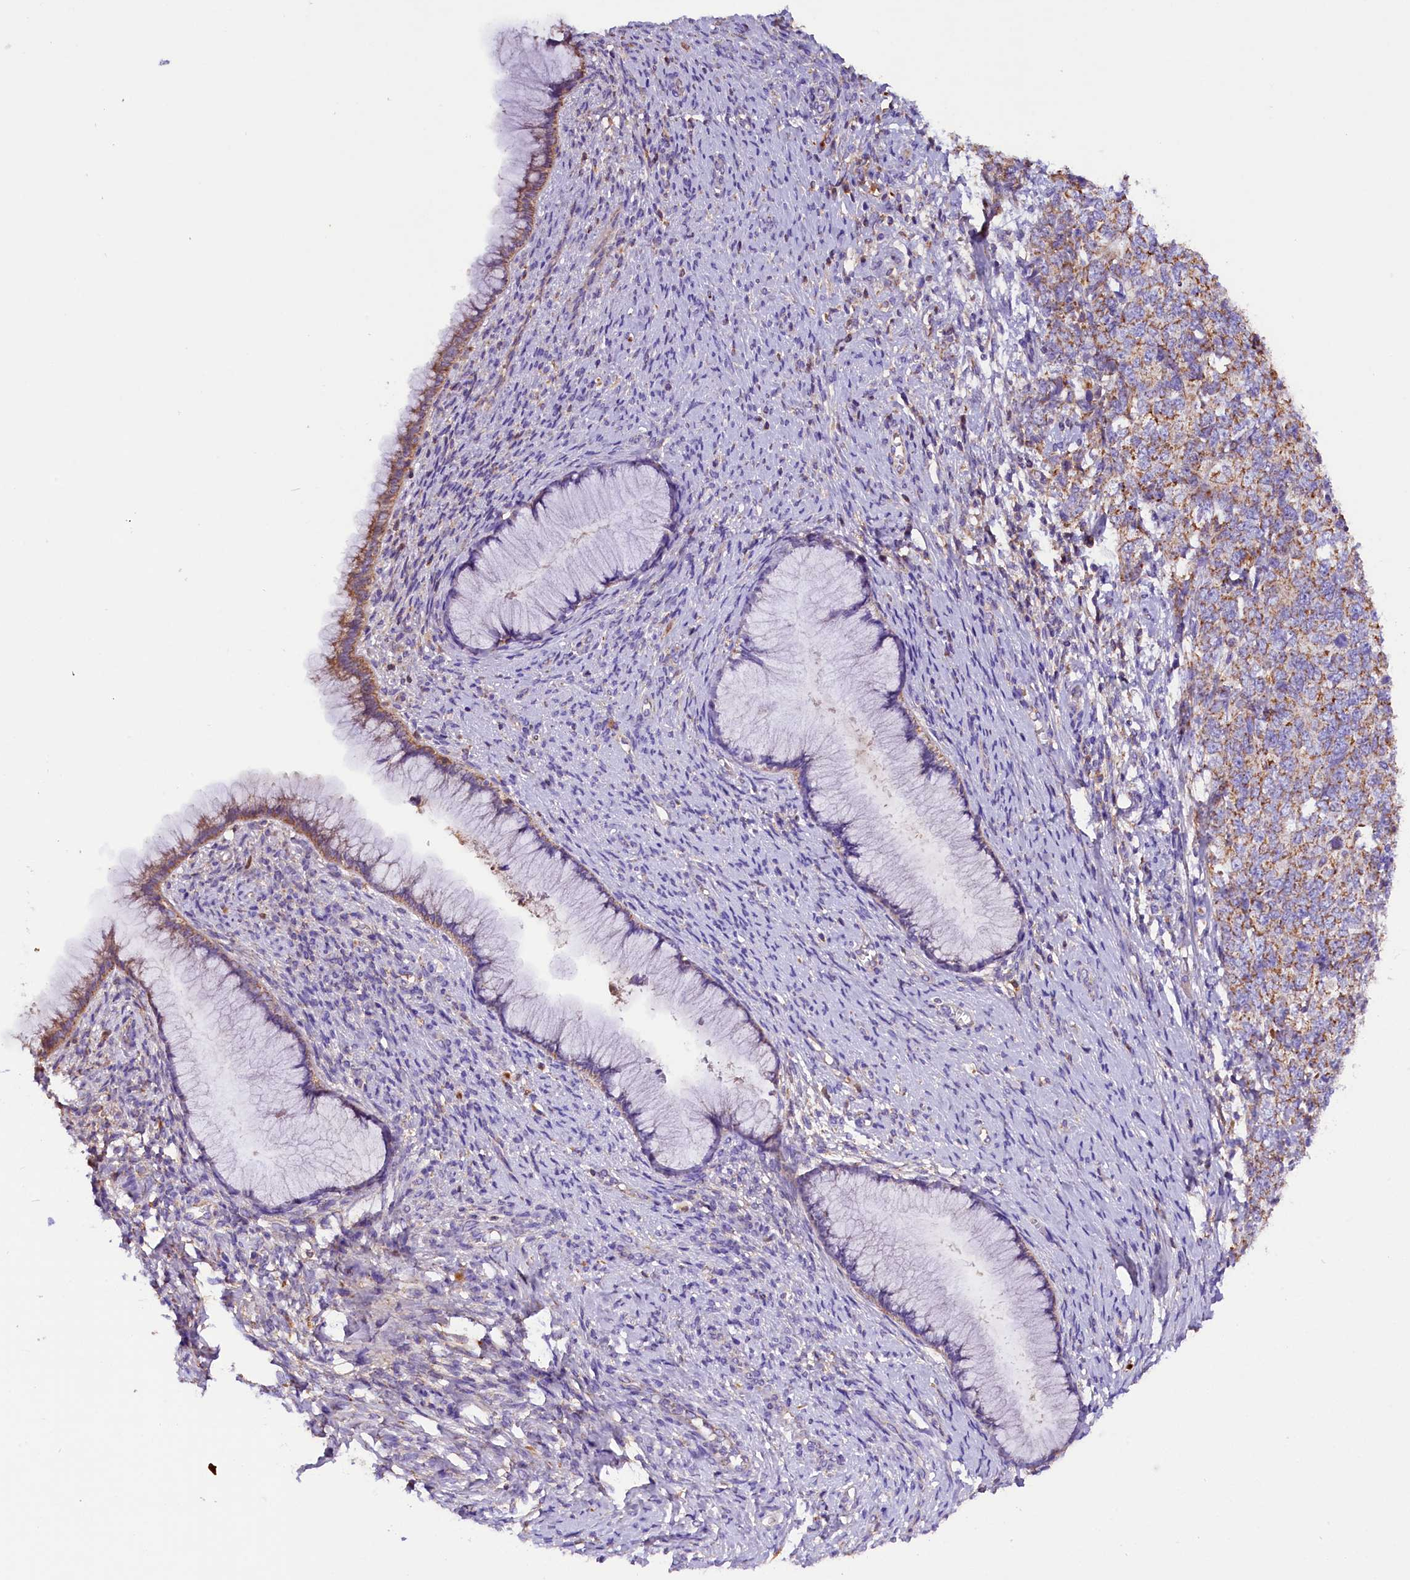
{"staining": {"intensity": "moderate", "quantity": "25%-75%", "location": "cytoplasmic/membranous"}, "tissue": "cervical cancer", "cell_type": "Tumor cells", "image_type": "cancer", "snomed": [{"axis": "morphology", "description": "Squamous cell carcinoma, NOS"}, {"axis": "topography", "description": "Cervix"}], "caption": "A high-resolution image shows immunohistochemistry (IHC) staining of cervical cancer (squamous cell carcinoma), which reveals moderate cytoplasmic/membranous staining in approximately 25%-75% of tumor cells. (DAB (3,3'-diaminobenzidine) IHC with brightfield microscopy, high magnification).", "gene": "SIX5", "patient": {"sex": "female", "age": 63}}